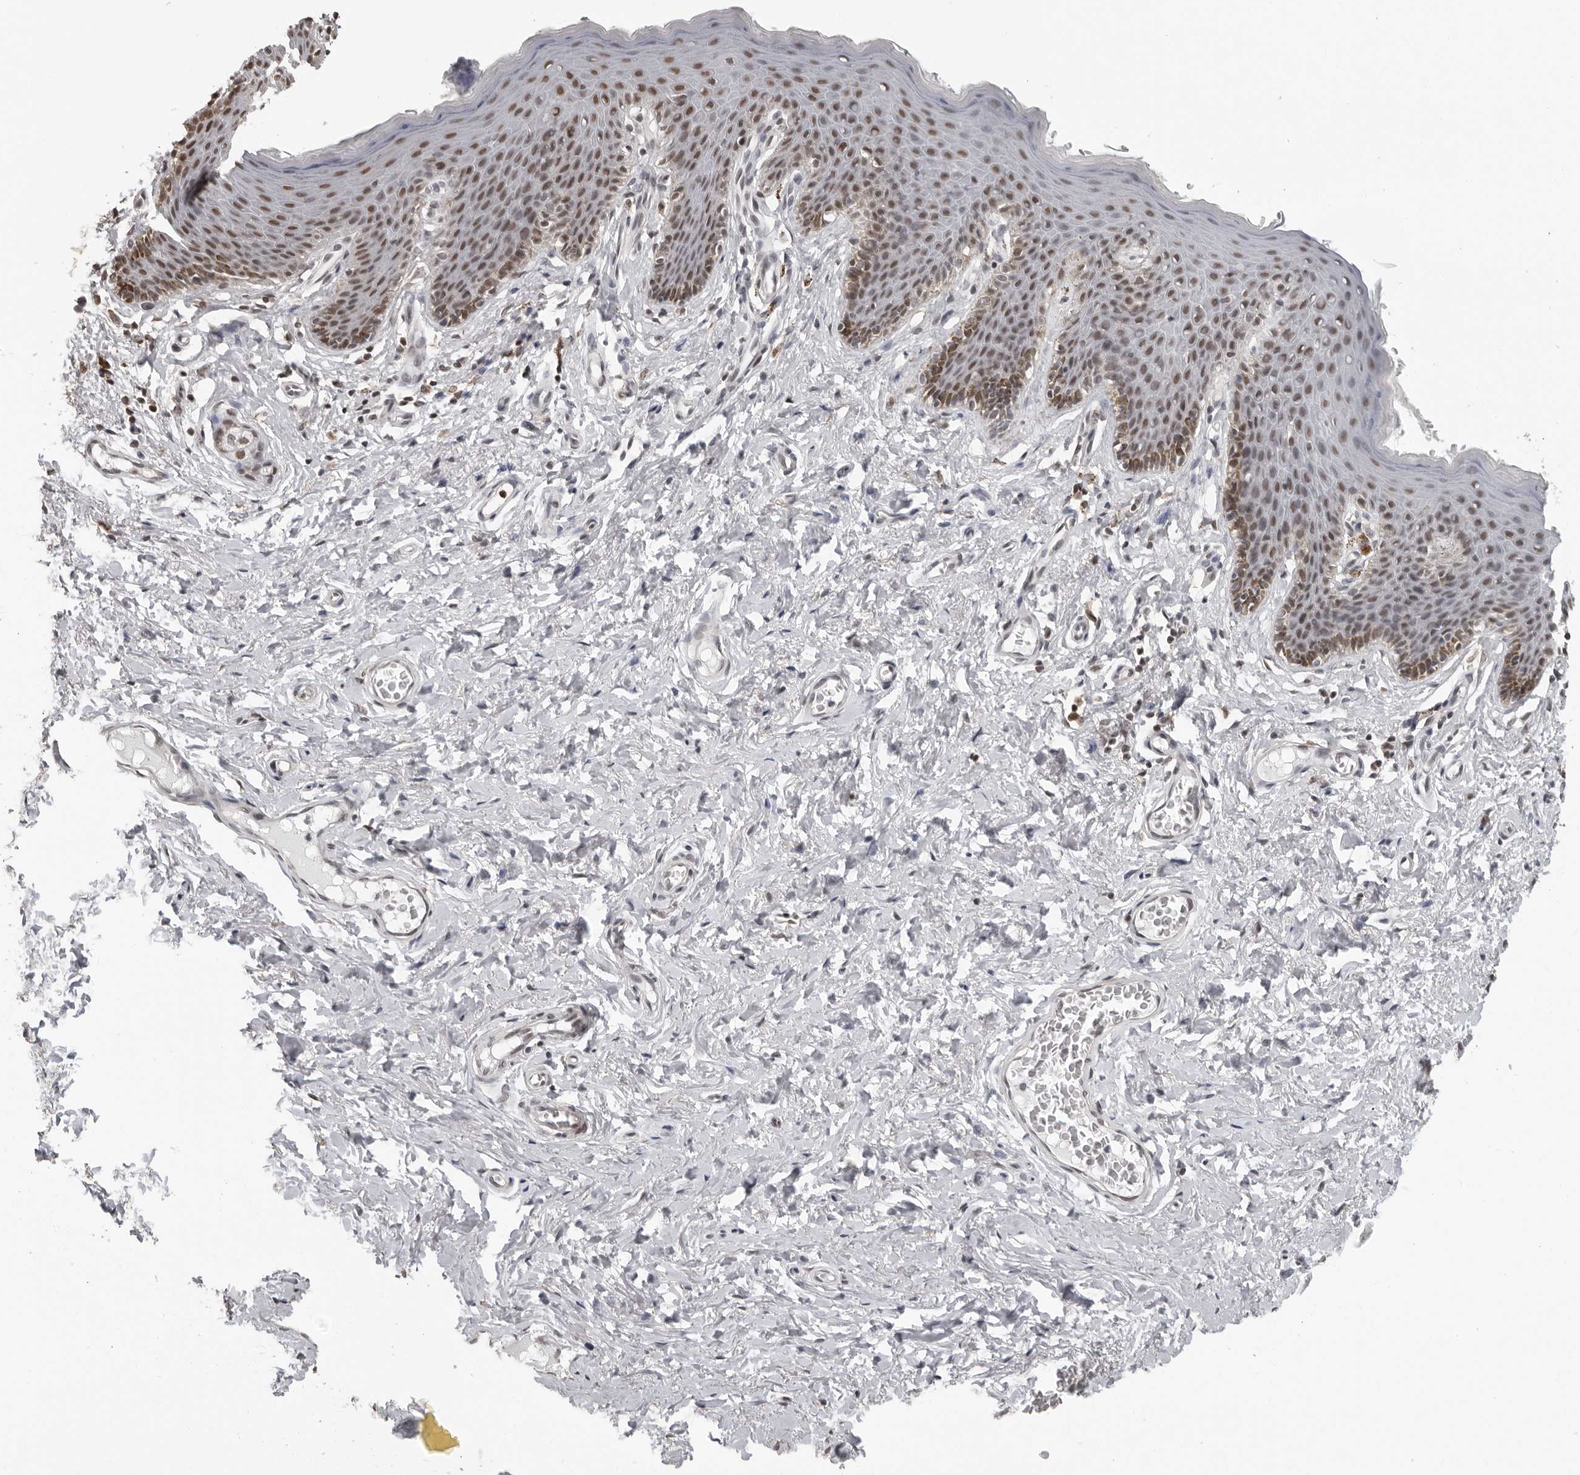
{"staining": {"intensity": "moderate", "quantity": "25%-75%", "location": "nuclear"}, "tissue": "skin", "cell_type": "Epidermal cells", "image_type": "normal", "snomed": [{"axis": "morphology", "description": "Normal tissue, NOS"}, {"axis": "topography", "description": "Vulva"}], "caption": "The micrograph displays staining of benign skin, revealing moderate nuclear protein staining (brown color) within epidermal cells. Nuclei are stained in blue.", "gene": "ORC1", "patient": {"sex": "female", "age": 66}}